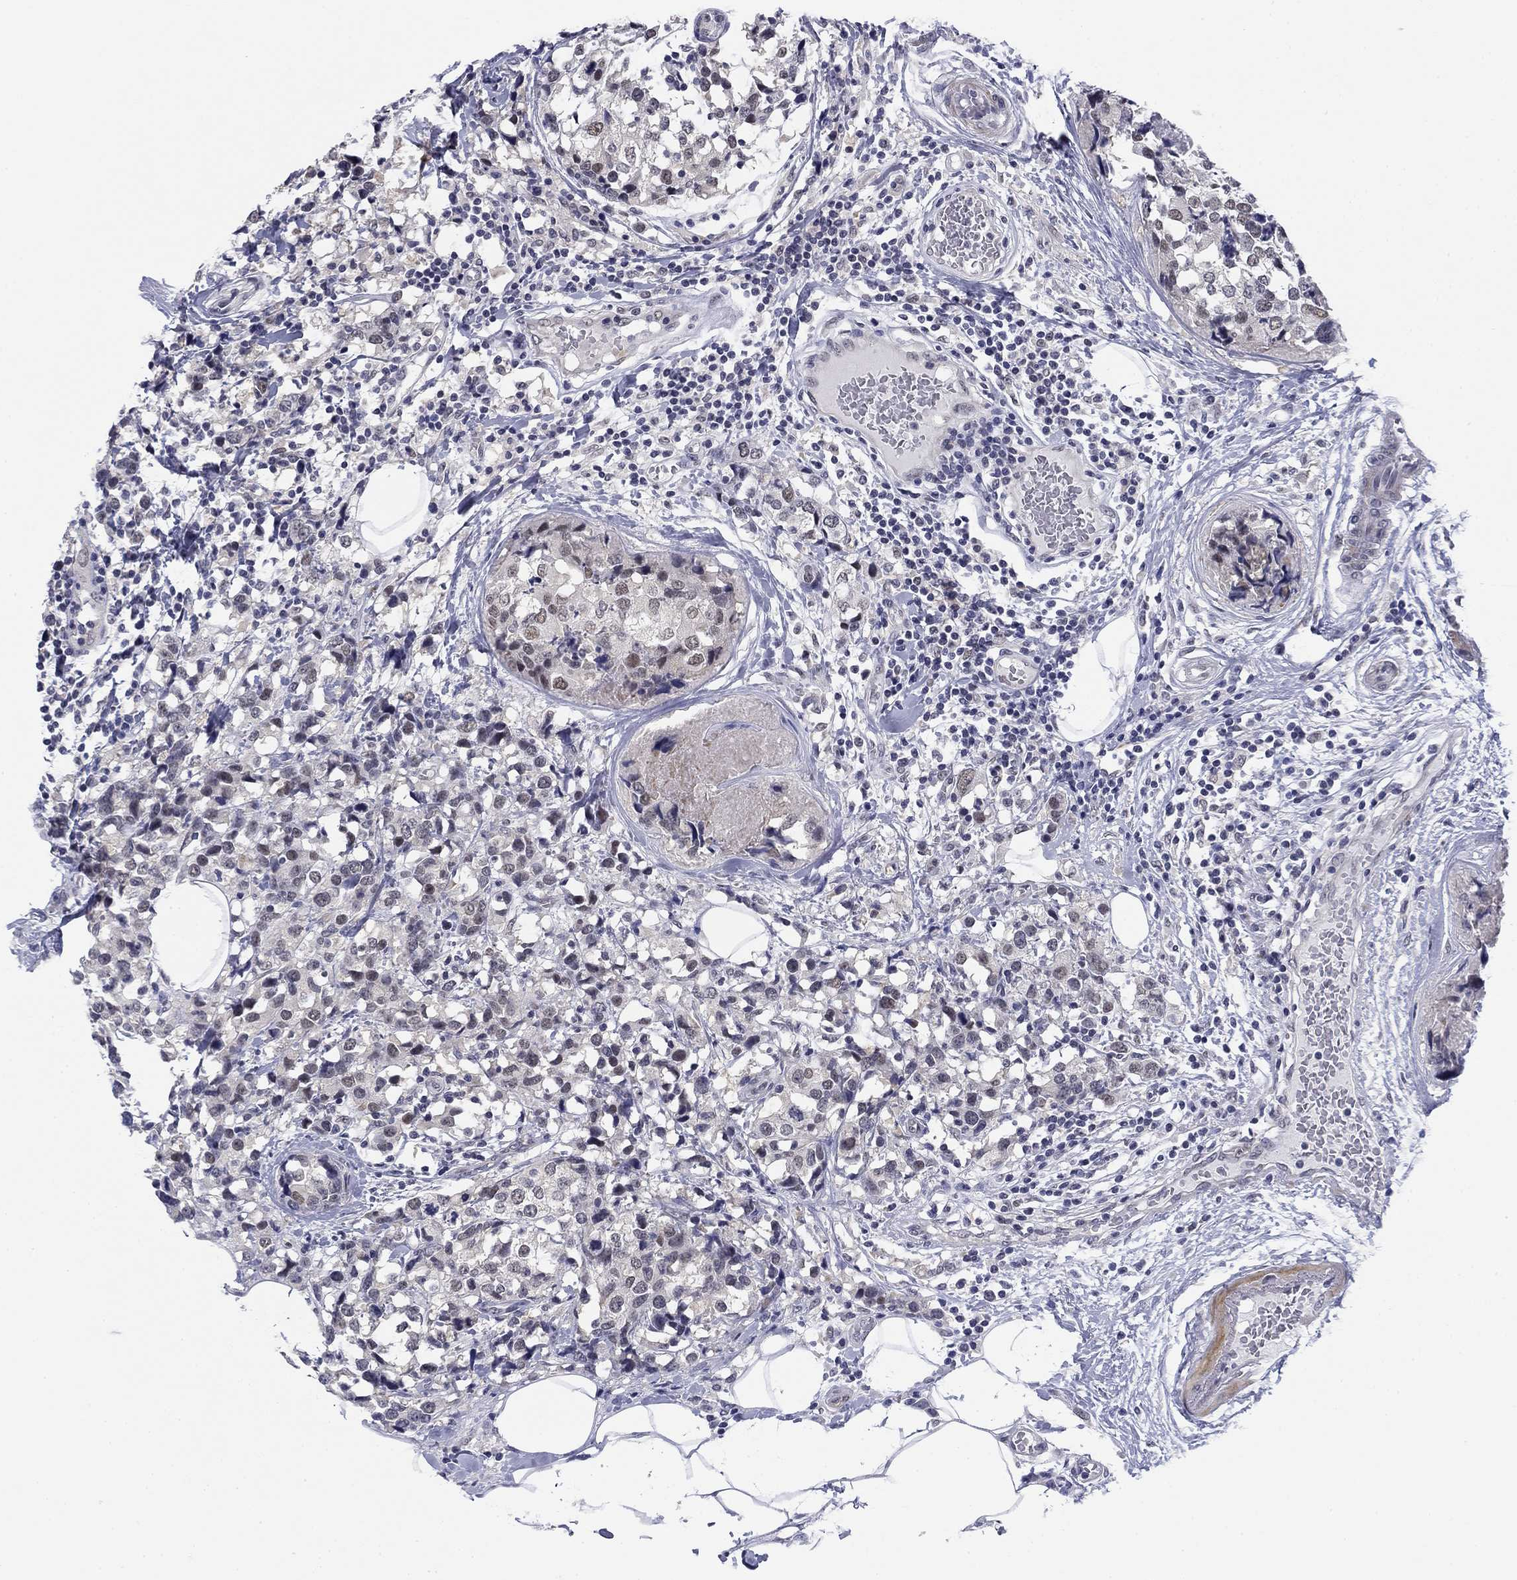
{"staining": {"intensity": "weak", "quantity": "<25%", "location": "cytoplasmic/membranous,nuclear"}, "tissue": "breast cancer", "cell_type": "Tumor cells", "image_type": "cancer", "snomed": [{"axis": "morphology", "description": "Lobular carcinoma"}, {"axis": "topography", "description": "Breast"}], "caption": "Immunohistochemistry photomicrograph of neoplastic tissue: breast lobular carcinoma stained with DAB (3,3'-diaminobenzidine) exhibits no significant protein expression in tumor cells.", "gene": "TIGD4", "patient": {"sex": "female", "age": 59}}